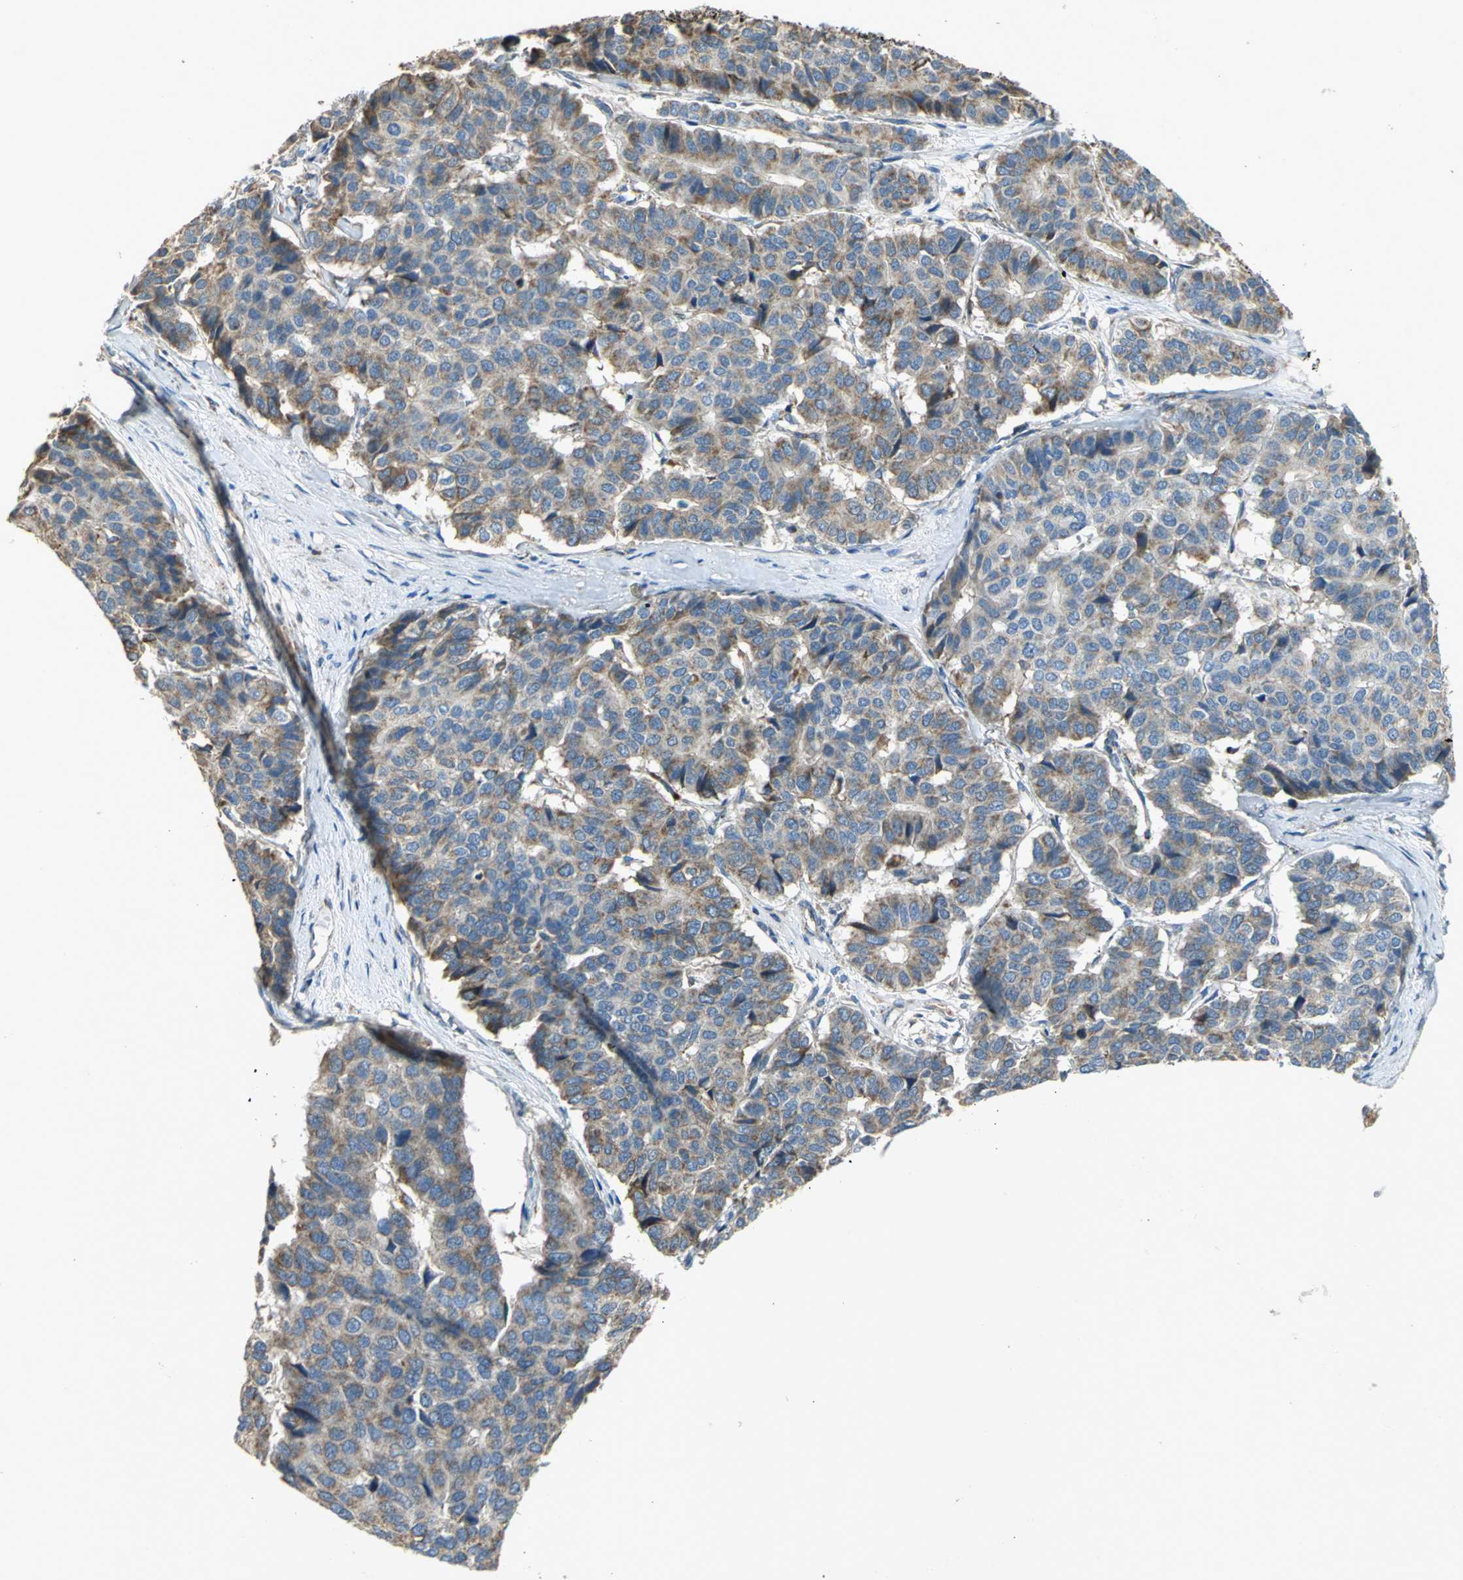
{"staining": {"intensity": "moderate", "quantity": ">75%", "location": "cytoplasmic/membranous"}, "tissue": "pancreatic cancer", "cell_type": "Tumor cells", "image_type": "cancer", "snomed": [{"axis": "morphology", "description": "Adenocarcinoma, NOS"}, {"axis": "topography", "description": "Pancreas"}], "caption": "Adenocarcinoma (pancreatic) stained with a protein marker displays moderate staining in tumor cells.", "gene": "NDUFB5", "patient": {"sex": "male", "age": 50}}